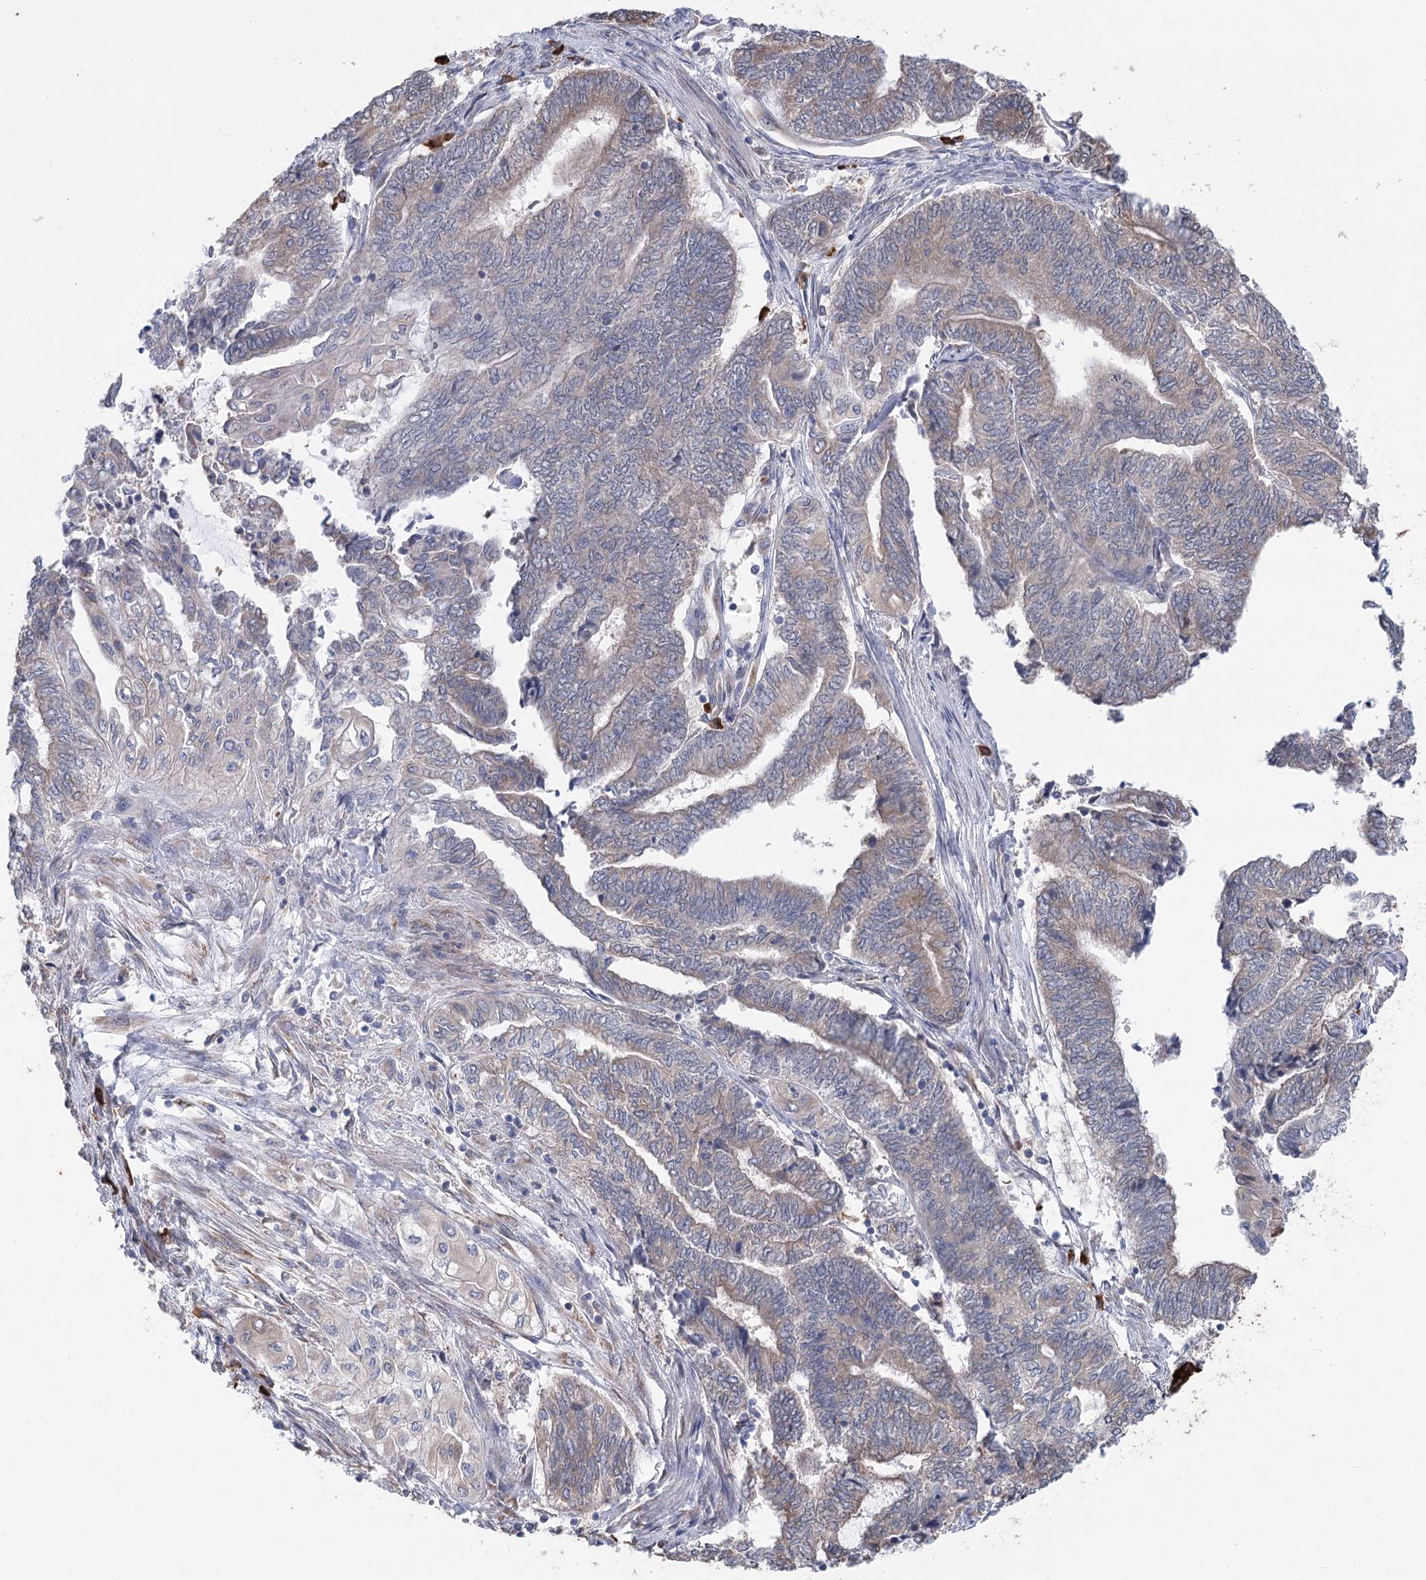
{"staining": {"intensity": "weak", "quantity": "<25%", "location": "cytoplasmic/membranous"}, "tissue": "endometrial cancer", "cell_type": "Tumor cells", "image_type": "cancer", "snomed": [{"axis": "morphology", "description": "Adenocarcinoma, NOS"}, {"axis": "topography", "description": "Uterus"}, {"axis": "topography", "description": "Endometrium"}], "caption": "Immunohistochemistry (IHC) of adenocarcinoma (endometrial) displays no positivity in tumor cells.", "gene": "METTL24", "patient": {"sex": "female", "age": 70}}